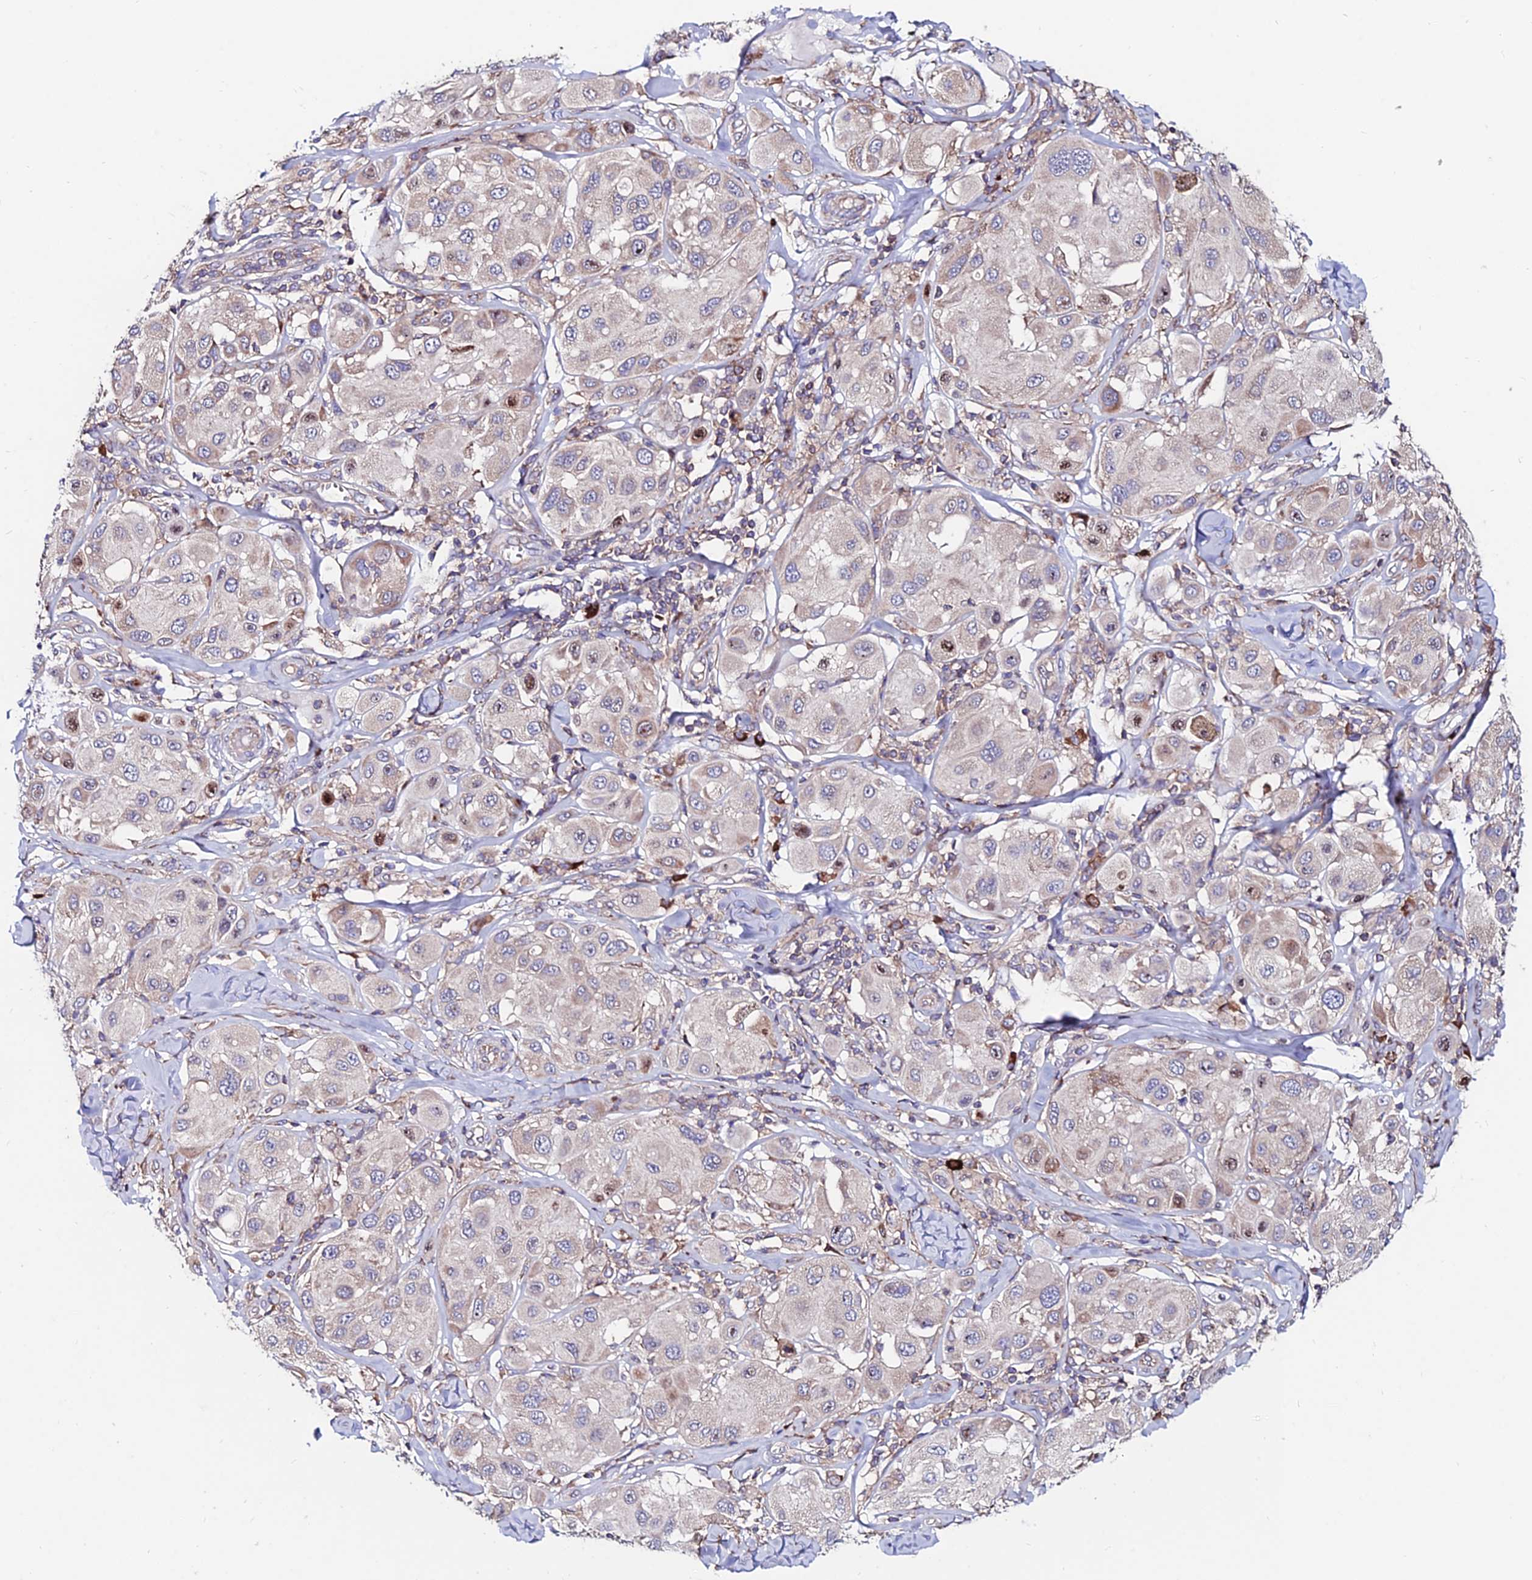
{"staining": {"intensity": "weak", "quantity": "<25%", "location": "cytoplasmic/membranous"}, "tissue": "melanoma", "cell_type": "Tumor cells", "image_type": "cancer", "snomed": [{"axis": "morphology", "description": "Malignant melanoma, Metastatic site"}, {"axis": "topography", "description": "Skin"}], "caption": "This is a image of immunohistochemistry (IHC) staining of malignant melanoma (metastatic site), which shows no staining in tumor cells.", "gene": "EIF3K", "patient": {"sex": "male", "age": 41}}